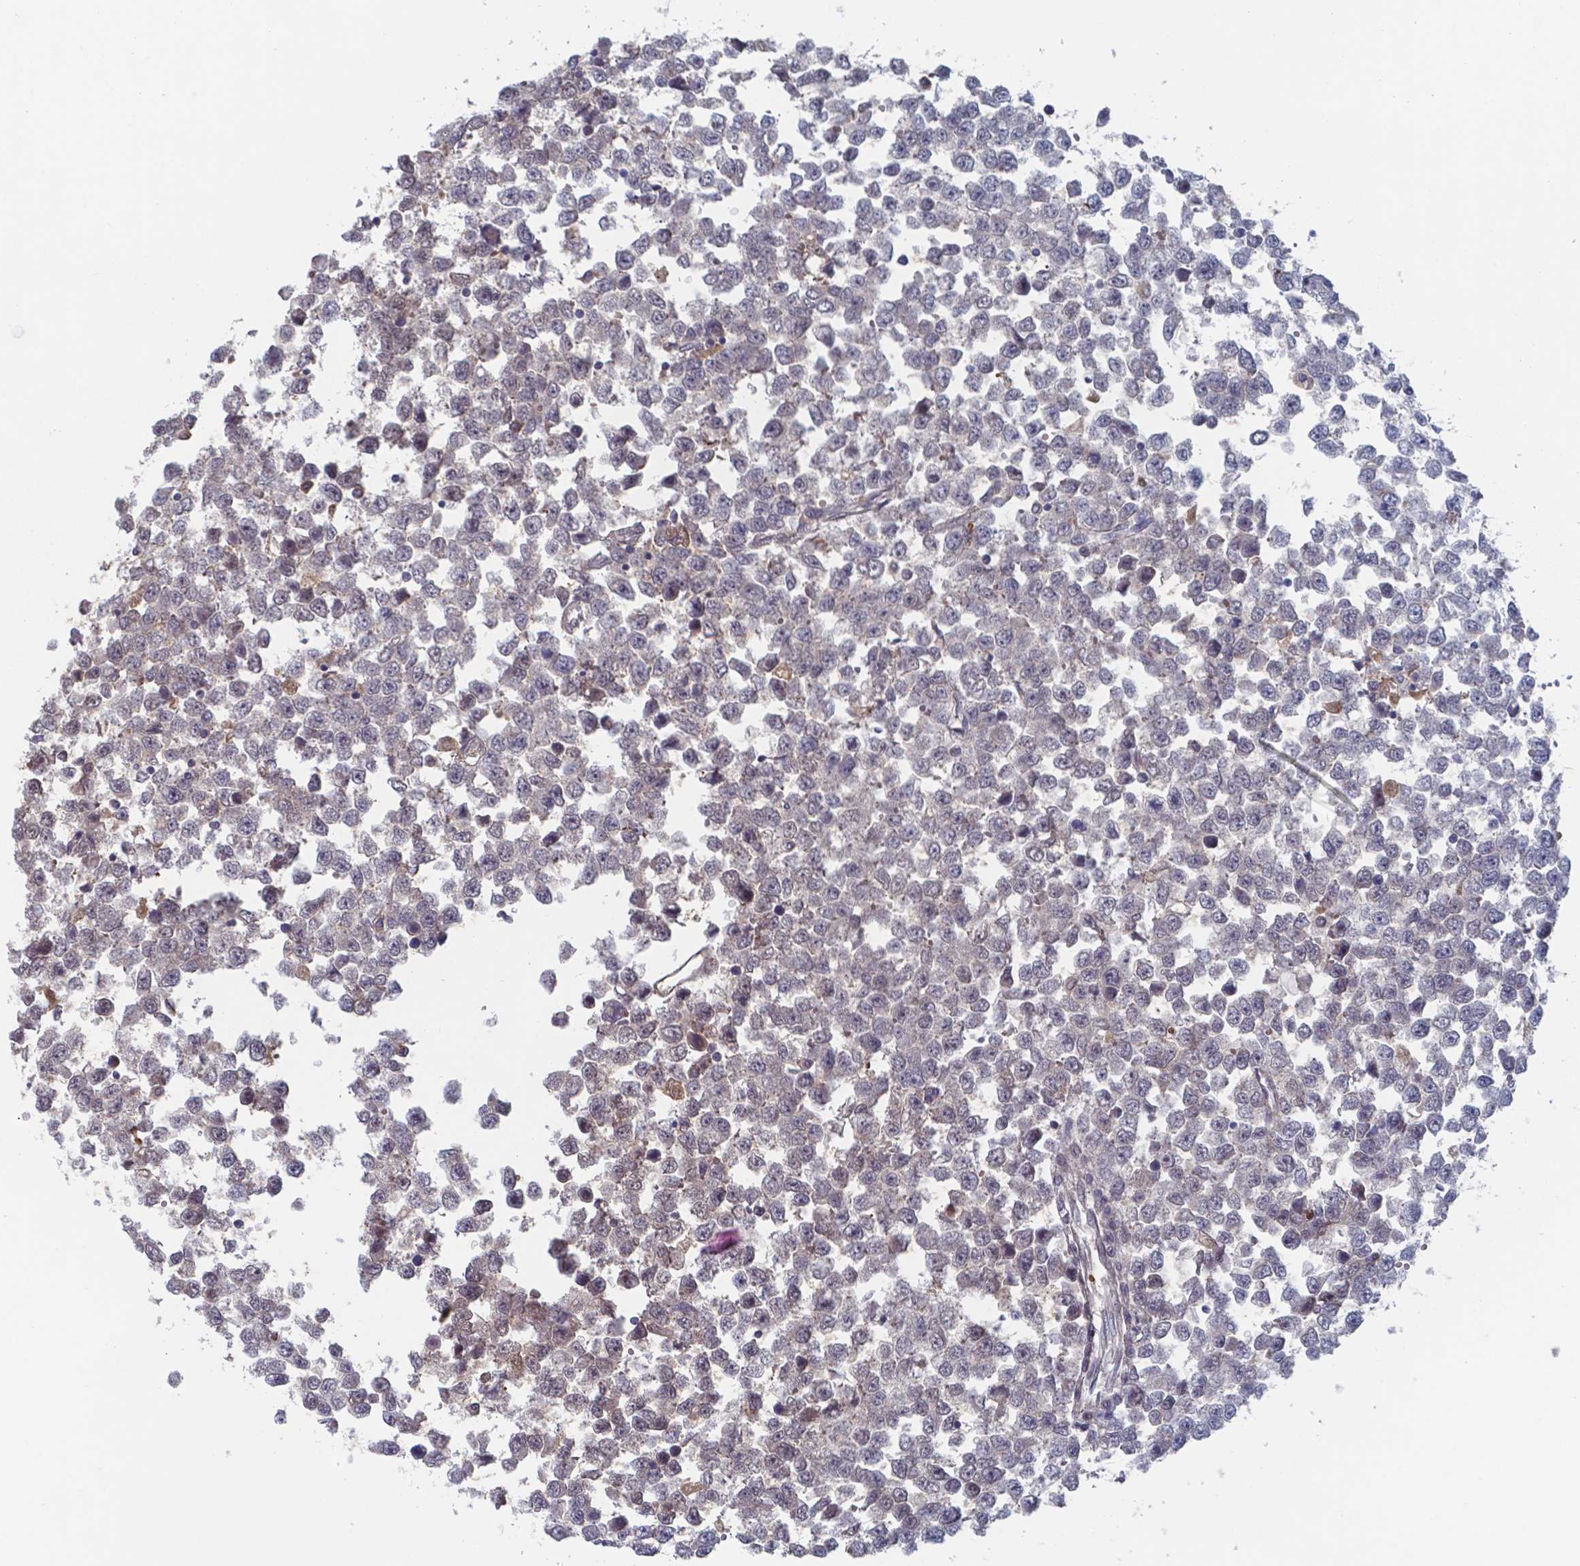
{"staining": {"intensity": "negative", "quantity": "none", "location": "none"}, "tissue": "testis cancer", "cell_type": "Tumor cells", "image_type": "cancer", "snomed": [{"axis": "morphology", "description": "Normal tissue, NOS"}, {"axis": "morphology", "description": "Seminoma, NOS"}, {"axis": "topography", "description": "Testis"}, {"axis": "topography", "description": "Epididymis"}], "caption": "Seminoma (testis) was stained to show a protein in brown. There is no significant expression in tumor cells.", "gene": "BTBD17", "patient": {"sex": "male", "age": 34}}